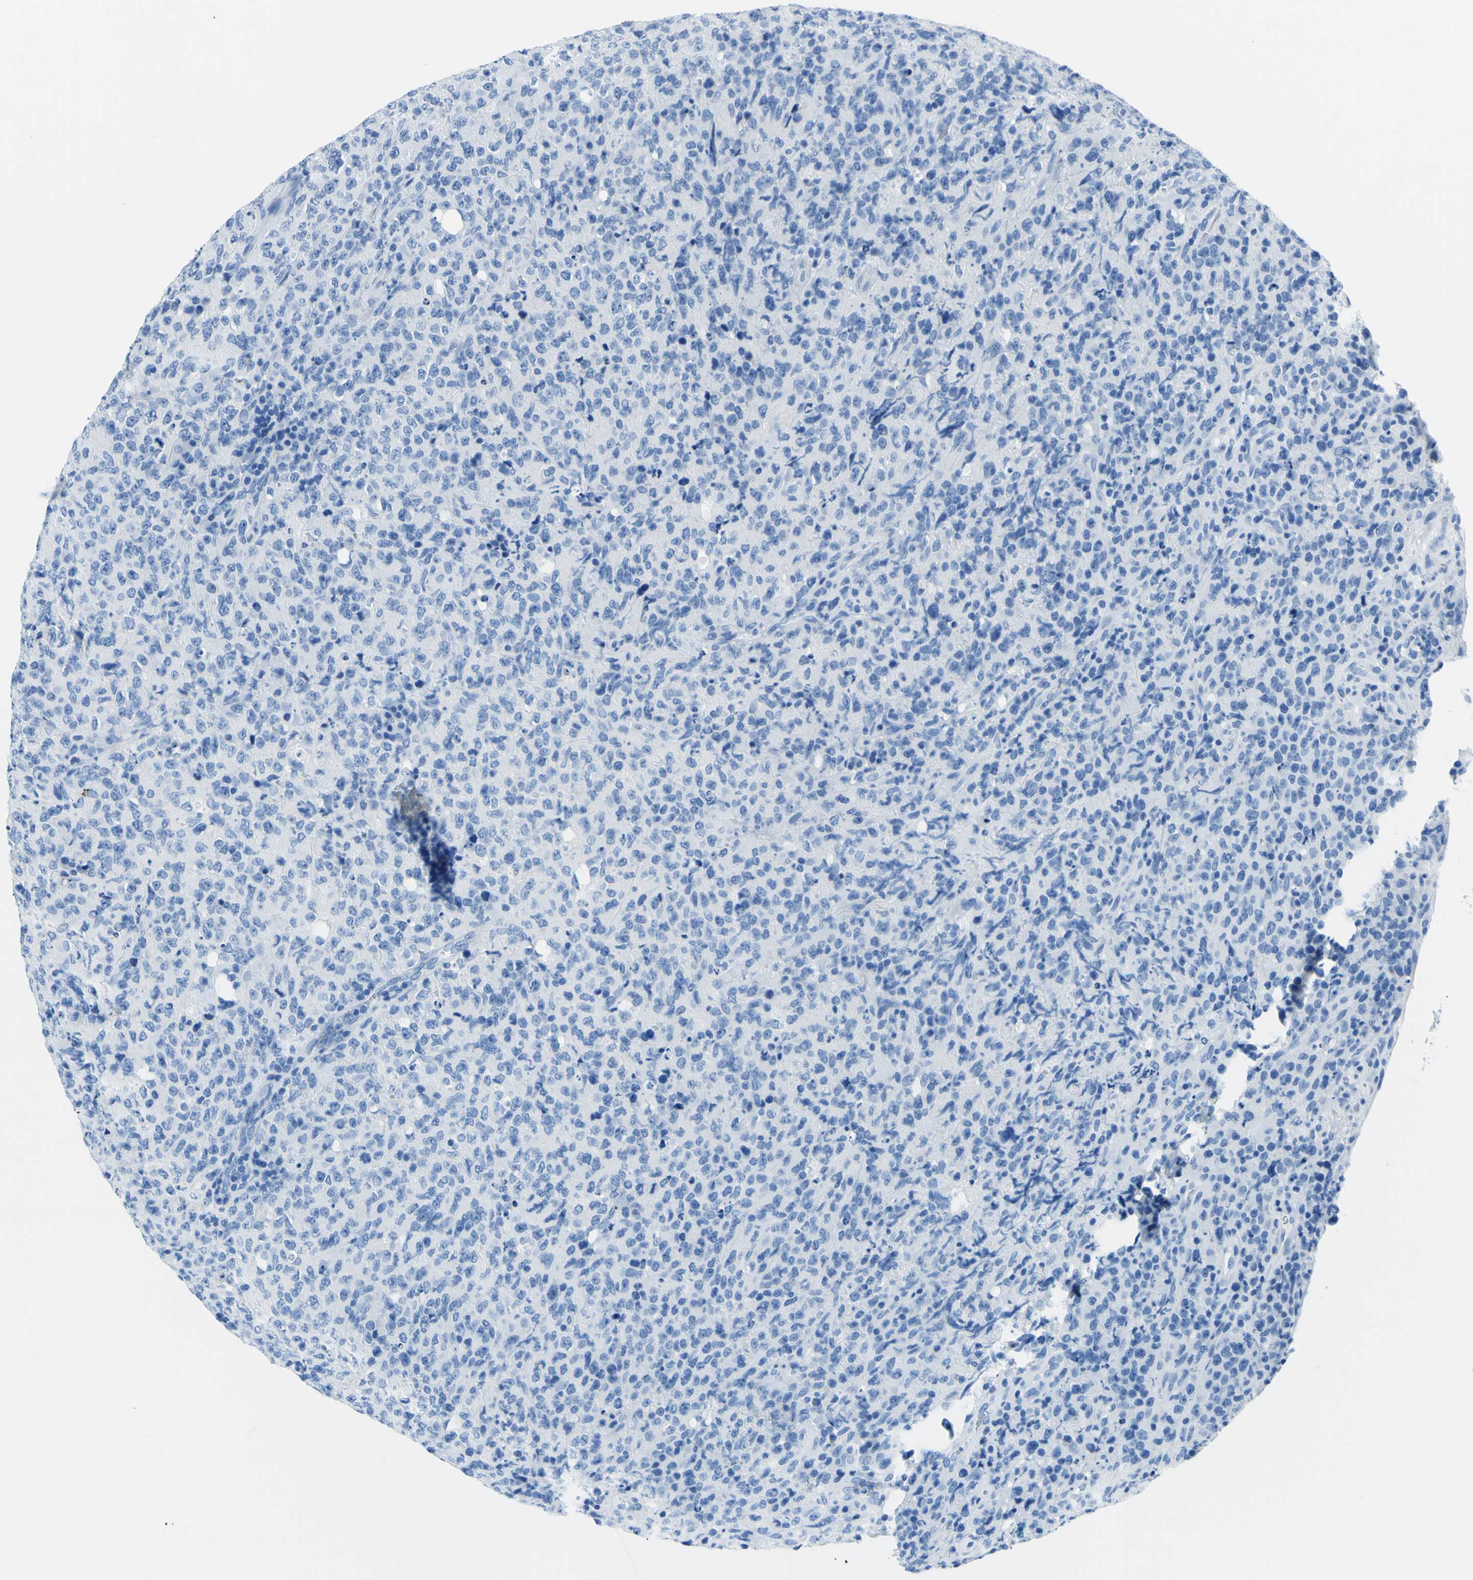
{"staining": {"intensity": "negative", "quantity": "none", "location": "none"}, "tissue": "lymphoma", "cell_type": "Tumor cells", "image_type": "cancer", "snomed": [{"axis": "morphology", "description": "Malignant lymphoma, non-Hodgkin's type, High grade"}, {"axis": "topography", "description": "Tonsil"}], "caption": "The IHC photomicrograph has no significant expression in tumor cells of high-grade malignant lymphoma, non-Hodgkin's type tissue.", "gene": "MYH2", "patient": {"sex": "female", "age": 36}}